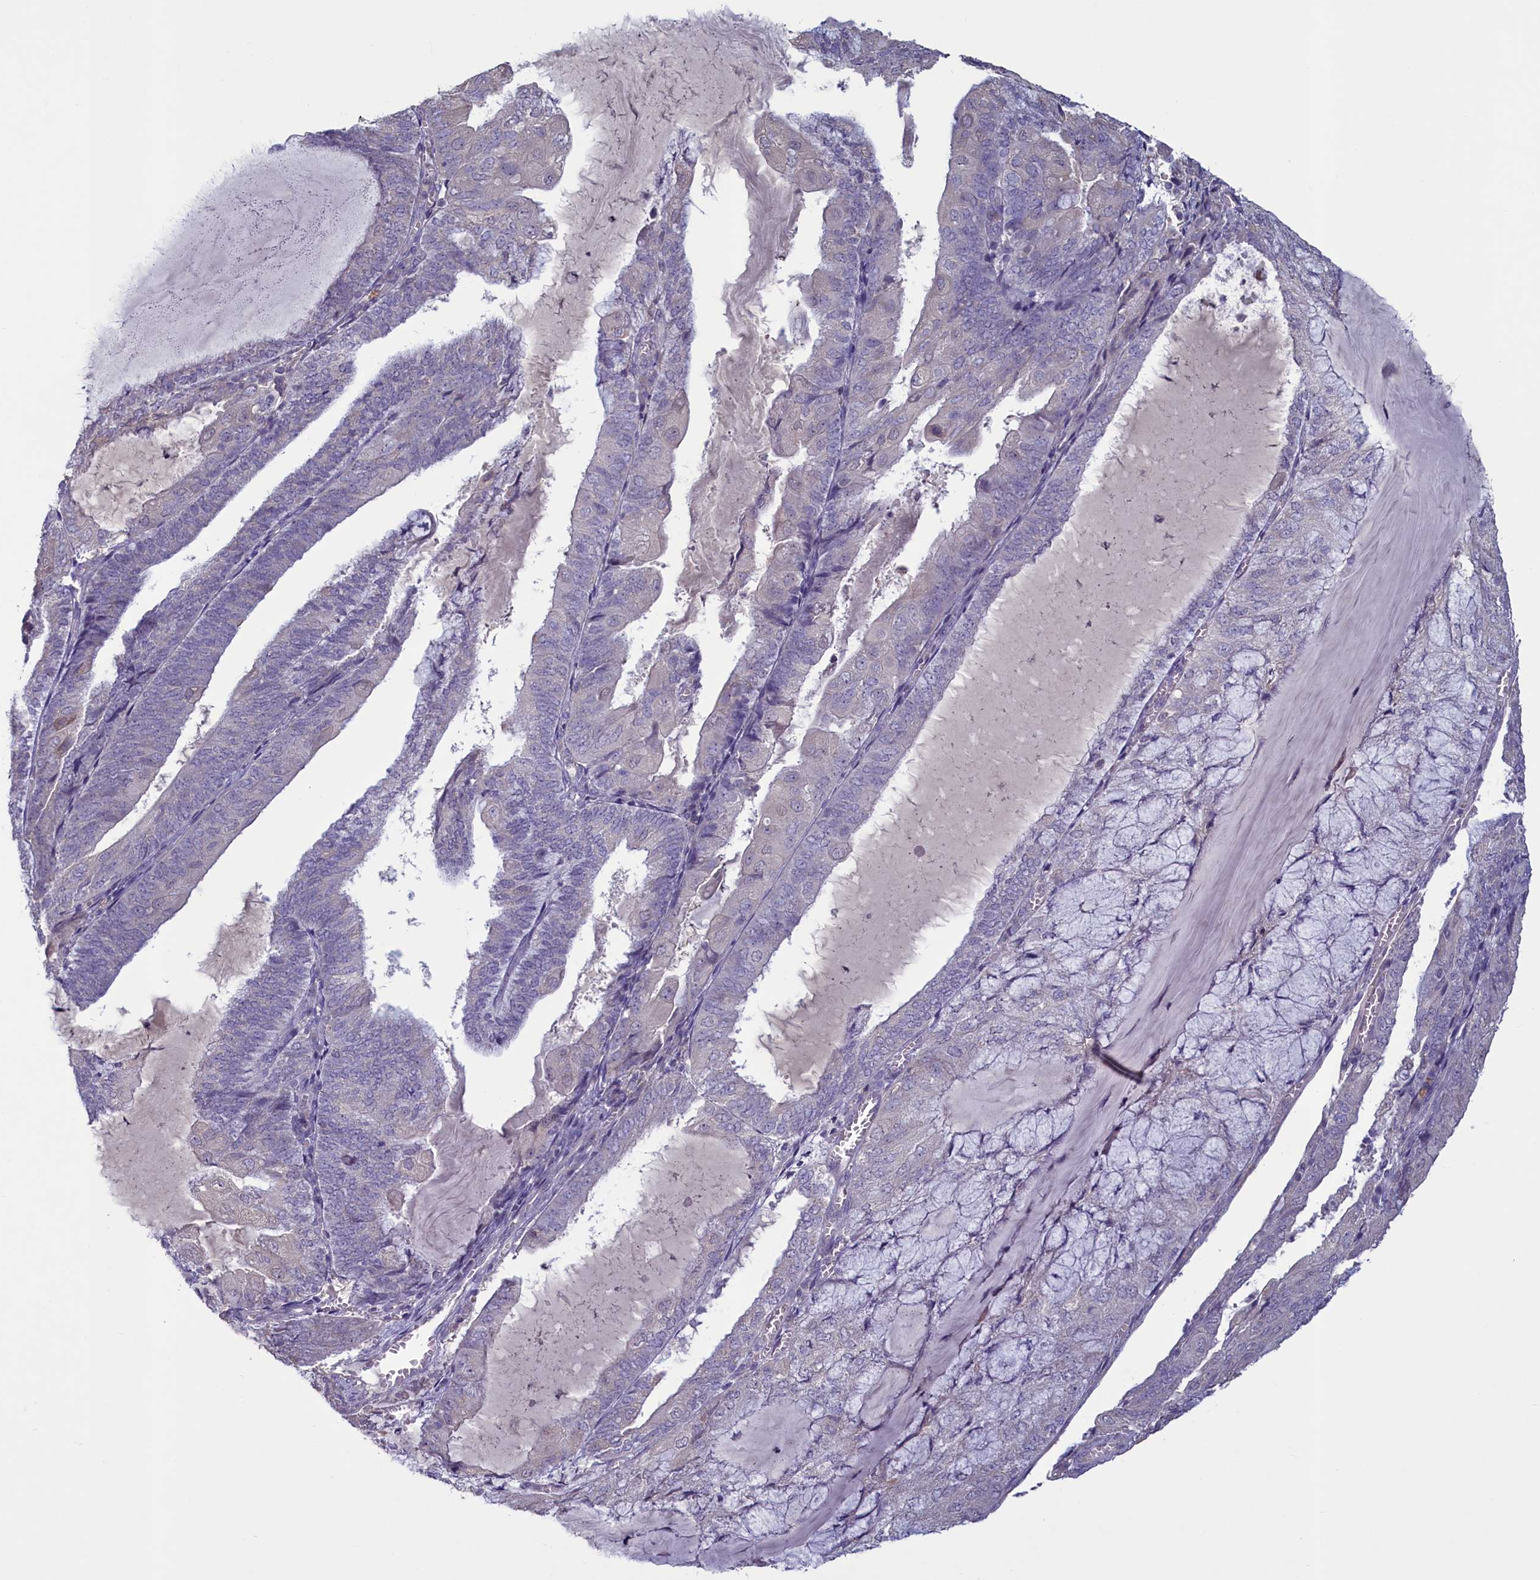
{"staining": {"intensity": "negative", "quantity": "none", "location": "none"}, "tissue": "endometrial cancer", "cell_type": "Tumor cells", "image_type": "cancer", "snomed": [{"axis": "morphology", "description": "Adenocarcinoma, NOS"}, {"axis": "topography", "description": "Endometrium"}], "caption": "Immunohistochemistry photomicrograph of neoplastic tissue: human adenocarcinoma (endometrial) stained with DAB (3,3'-diaminobenzidine) reveals no significant protein positivity in tumor cells.", "gene": "ATF7IP2", "patient": {"sex": "female", "age": 81}}